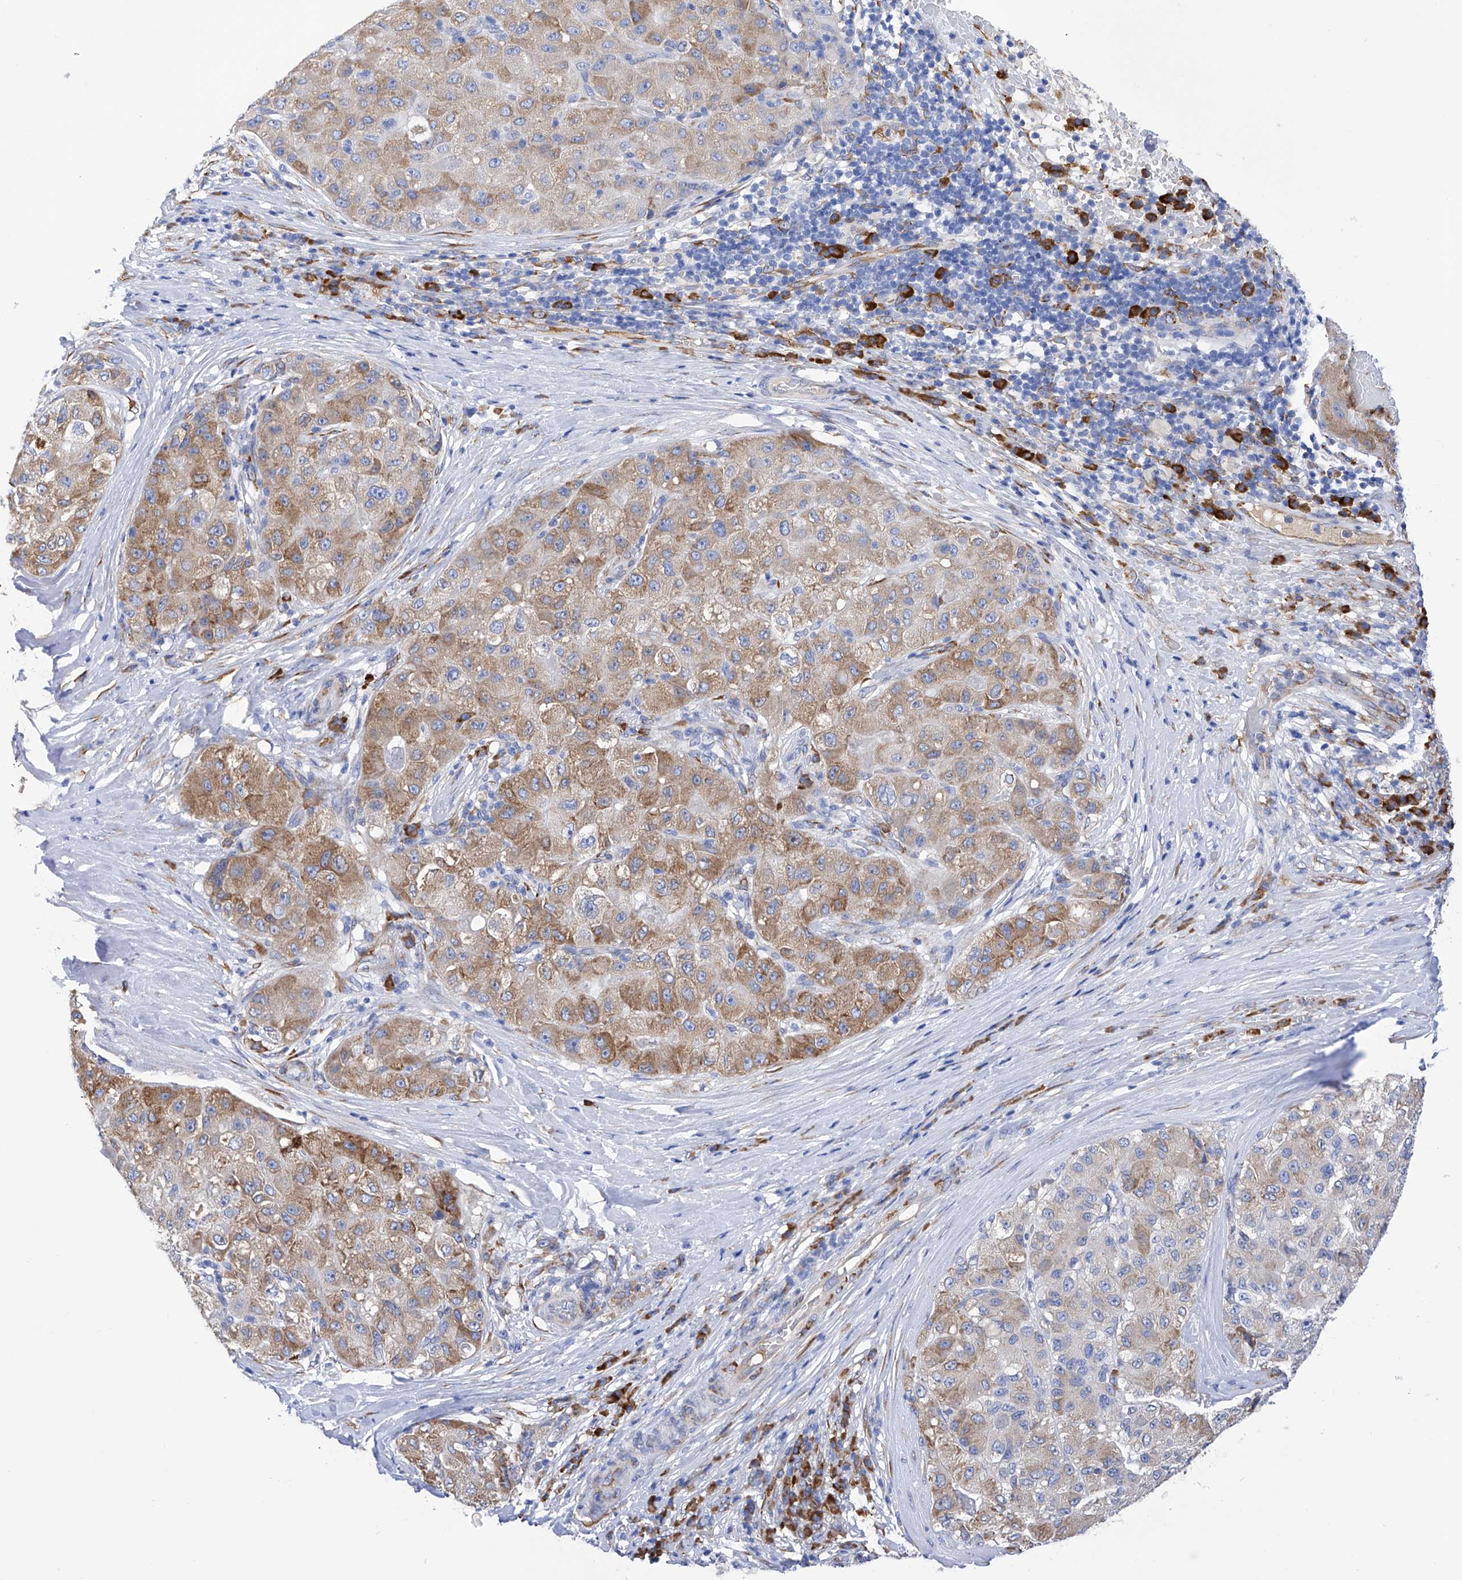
{"staining": {"intensity": "moderate", "quantity": "25%-75%", "location": "cytoplasmic/membranous"}, "tissue": "liver cancer", "cell_type": "Tumor cells", "image_type": "cancer", "snomed": [{"axis": "morphology", "description": "Carcinoma, Hepatocellular, NOS"}, {"axis": "topography", "description": "Liver"}], "caption": "Protein staining by immunohistochemistry demonstrates moderate cytoplasmic/membranous staining in about 25%-75% of tumor cells in liver cancer.", "gene": "PDIA5", "patient": {"sex": "male", "age": 80}}